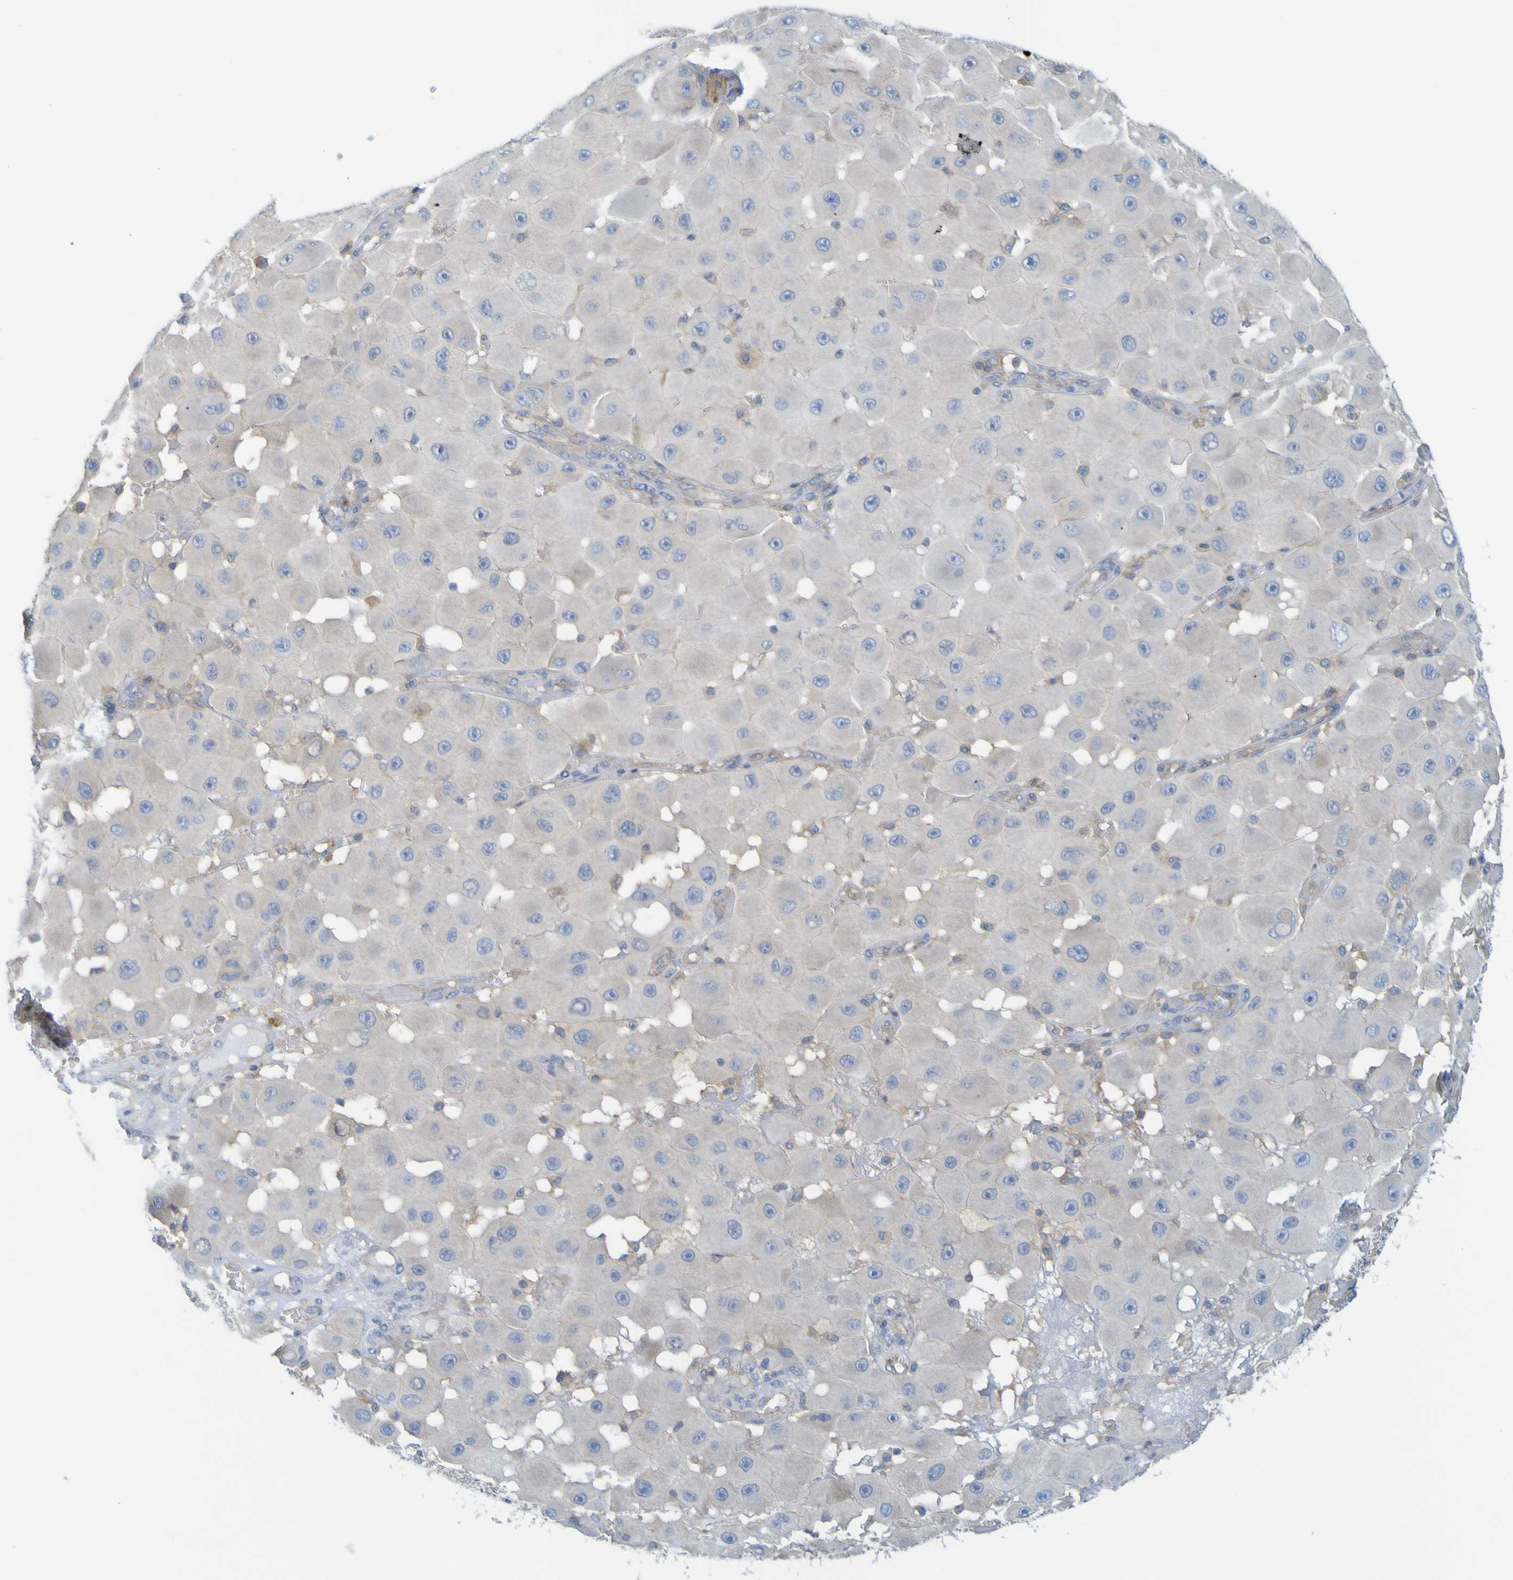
{"staining": {"intensity": "negative", "quantity": "none", "location": "none"}, "tissue": "melanoma", "cell_type": "Tumor cells", "image_type": "cancer", "snomed": [{"axis": "morphology", "description": "Malignant melanoma, NOS"}, {"axis": "topography", "description": "Skin"}], "caption": "High power microscopy photomicrograph of an immunohistochemistry (IHC) photomicrograph of melanoma, revealing no significant positivity in tumor cells.", "gene": "APPL1", "patient": {"sex": "female", "age": 81}}